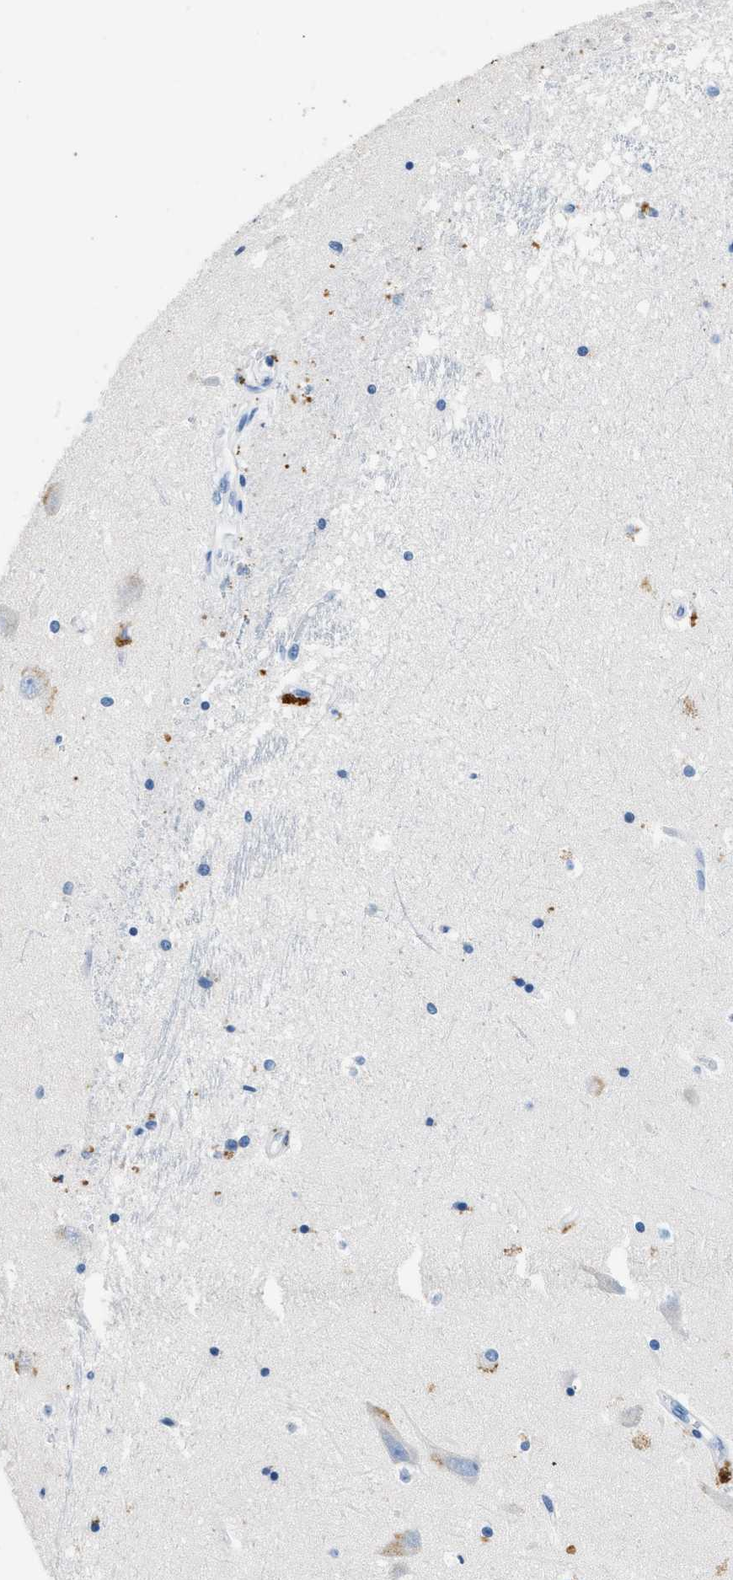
{"staining": {"intensity": "moderate", "quantity": "<25%", "location": "cytoplasmic/membranous"}, "tissue": "hippocampus", "cell_type": "Glial cells", "image_type": "normal", "snomed": [{"axis": "morphology", "description": "Normal tissue, NOS"}, {"axis": "topography", "description": "Hippocampus"}], "caption": "Immunohistochemical staining of normal hippocampus shows low levels of moderate cytoplasmic/membranous staining in approximately <25% of glial cells.", "gene": "CFAP20", "patient": {"sex": "male", "age": 45}}